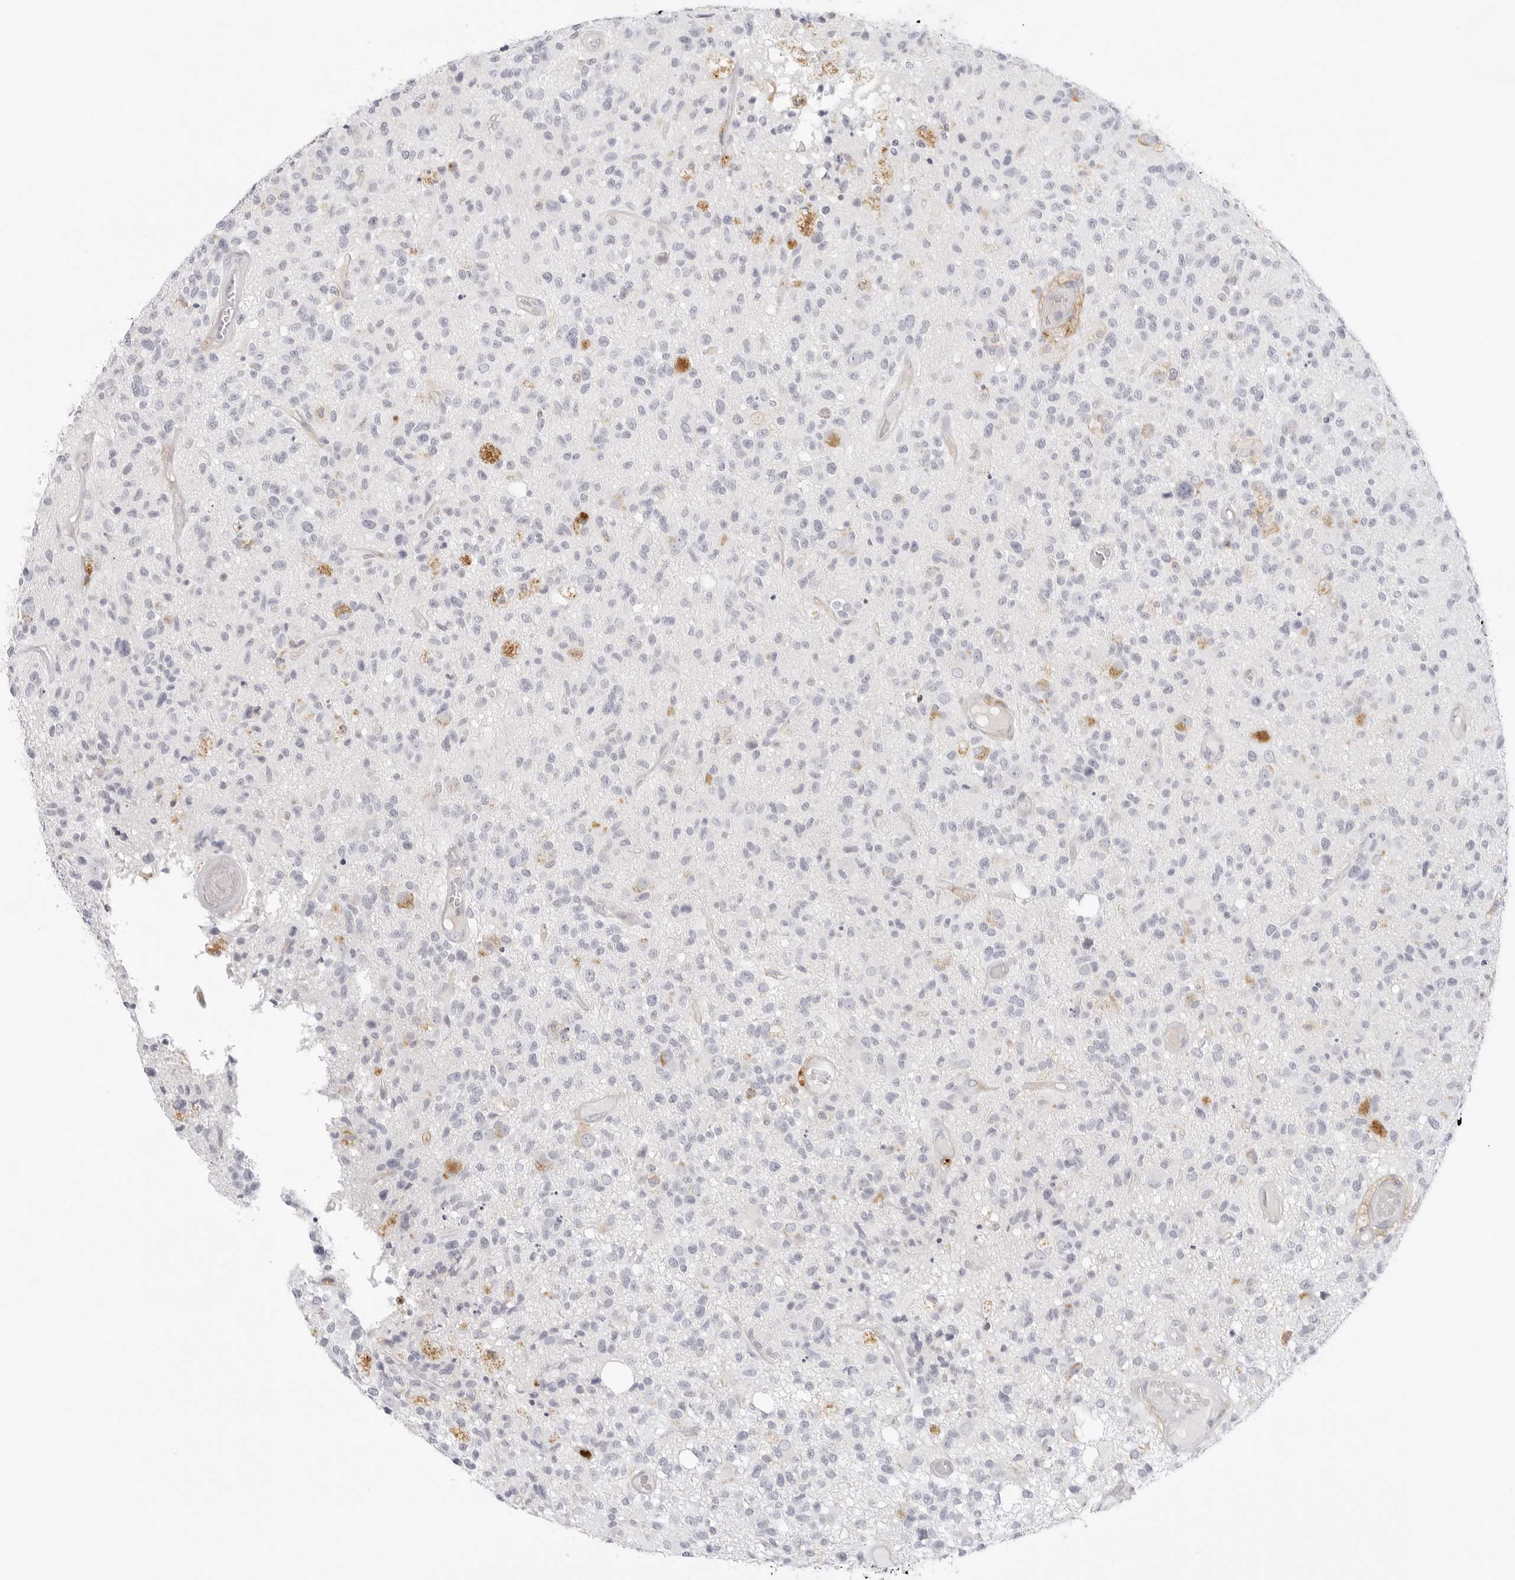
{"staining": {"intensity": "negative", "quantity": "none", "location": "none"}, "tissue": "glioma", "cell_type": "Tumor cells", "image_type": "cancer", "snomed": [{"axis": "morphology", "description": "Glioma, malignant, High grade"}, {"axis": "morphology", "description": "Glioblastoma, NOS"}, {"axis": "topography", "description": "Brain"}], "caption": "This is a micrograph of immunohistochemistry staining of glioma, which shows no positivity in tumor cells.", "gene": "TNFRSF14", "patient": {"sex": "male", "age": 60}}